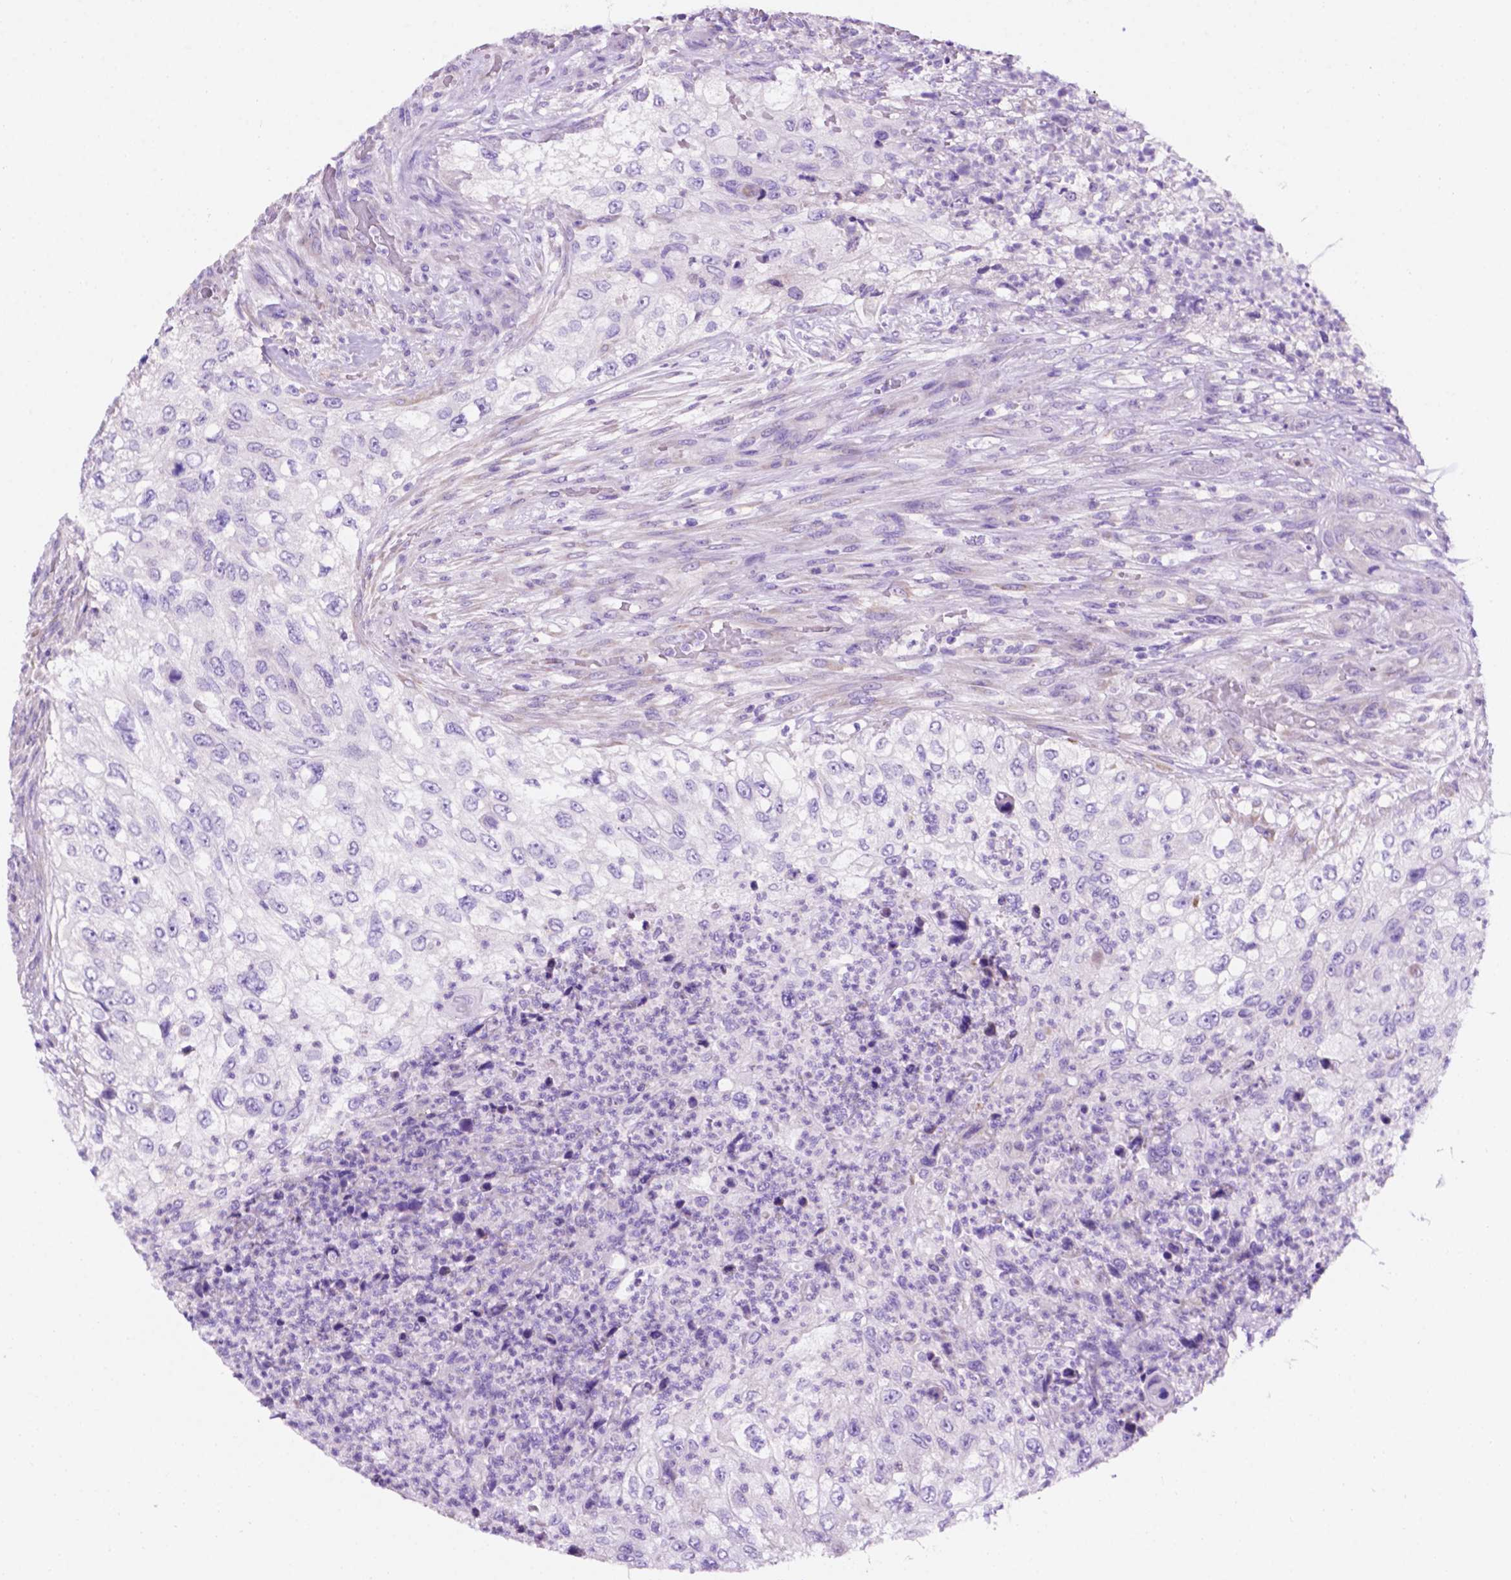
{"staining": {"intensity": "negative", "quantity": "none", "location": "none"}, "tissue": "urothelial cancer", "cell_type": "Tumor cells", "image_type": "cancer", "snomed": [{"axis": "morphology", "description": "Urothelial carcinoma, High grade"}, {"axis": "topography", "description": "Urinary bladder"}], "caption": "Tumor cells are negative for brown protein staining in high-grade urothelial carcinoma.", "gene": "CEACAM7", "patient": {"sex": "female", "age": 60}}